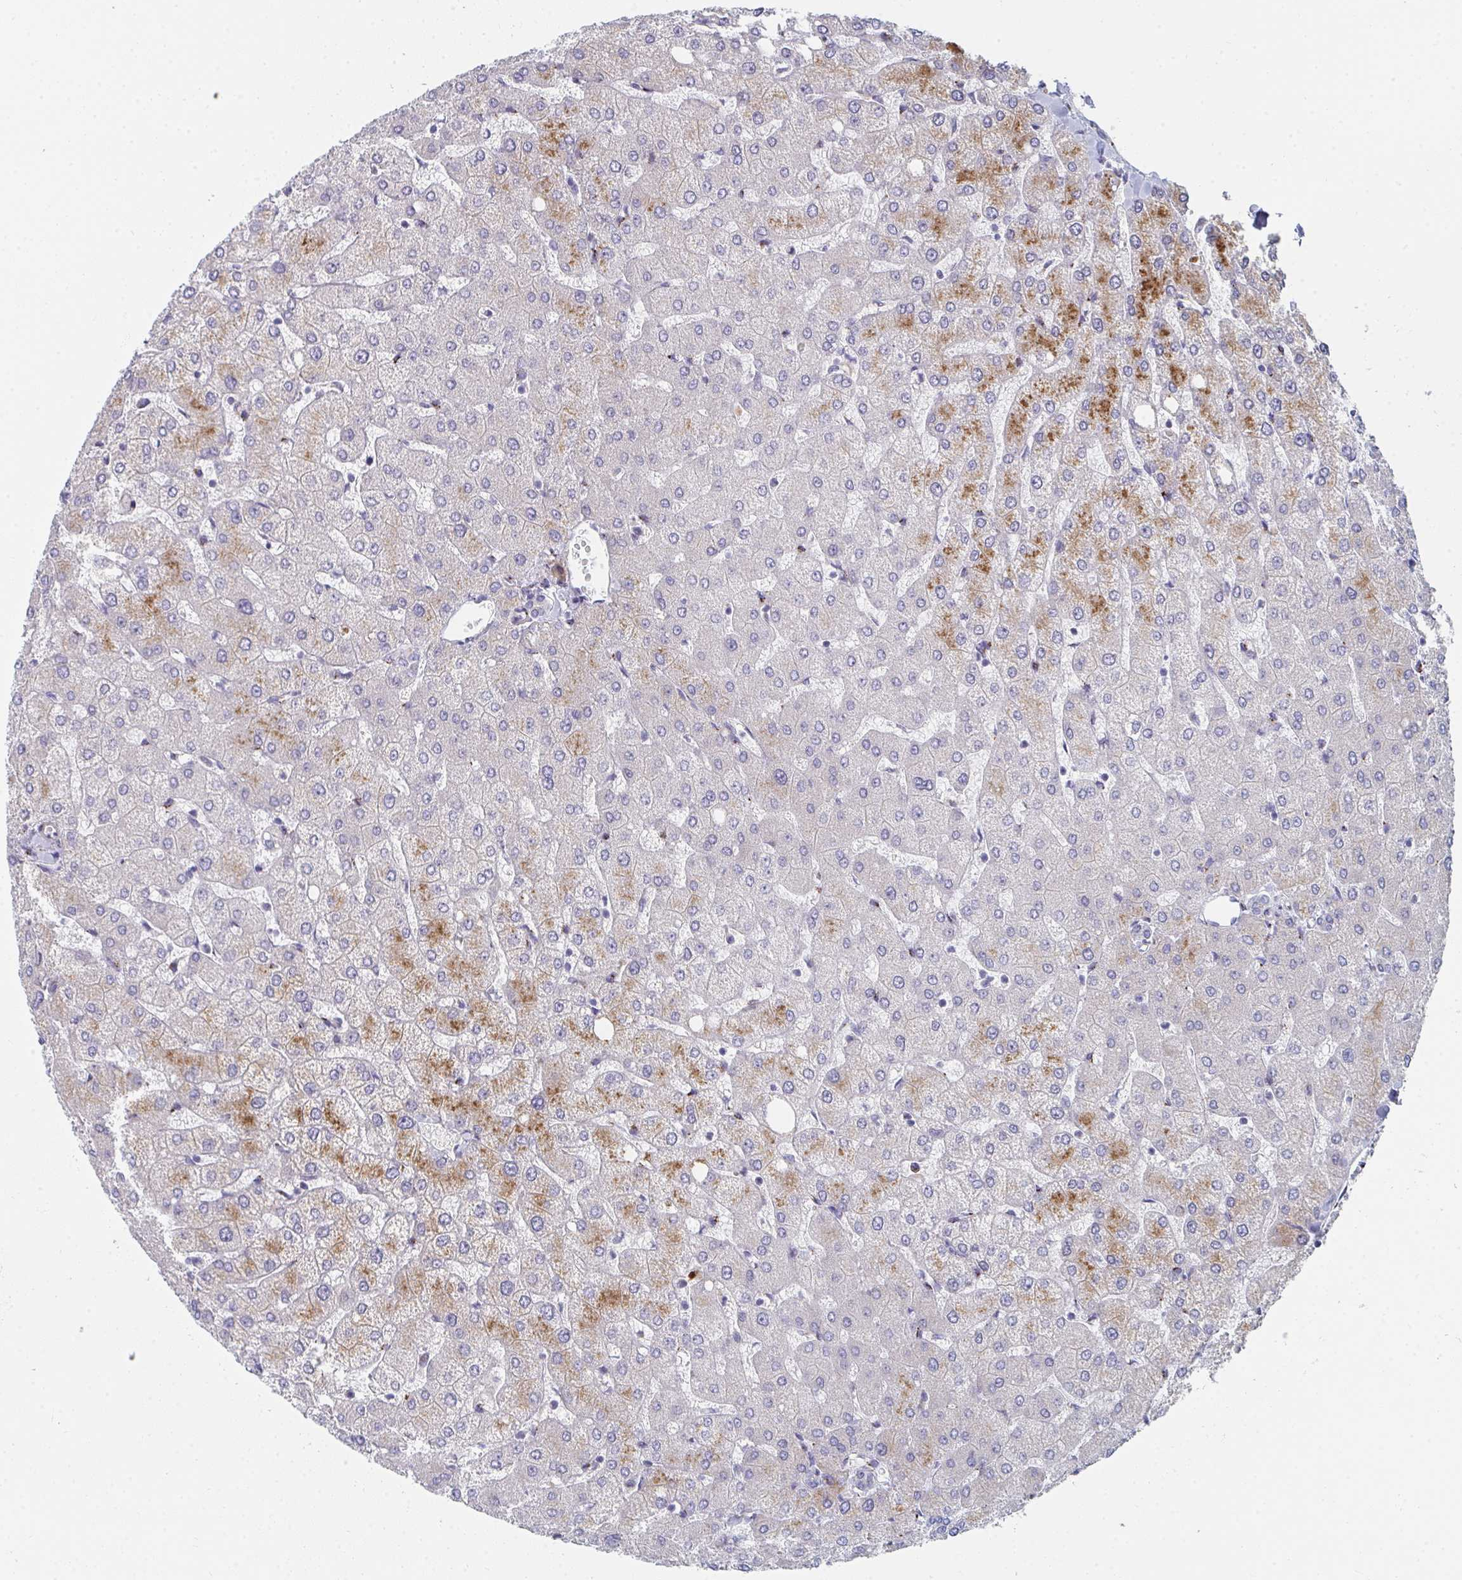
{"staining": {"intensity": "negative", "quantity": "none", "location": "none"}, "tissue": "liver", "cell_type": "Cholangiocytes", "image_type": "normal", "snomed": [{"axis": "morphology", "description": "Normal tissue, NOS"}, {"axis": "topography", "description": "Liver"}], "caption": "A high-resolution image shows immunohistochemistry staining of normal liver, which reveals no significant staining in cholangiocytes.", "gene": "PSMG1", "patient": {"sex": "female", "age": 54}}